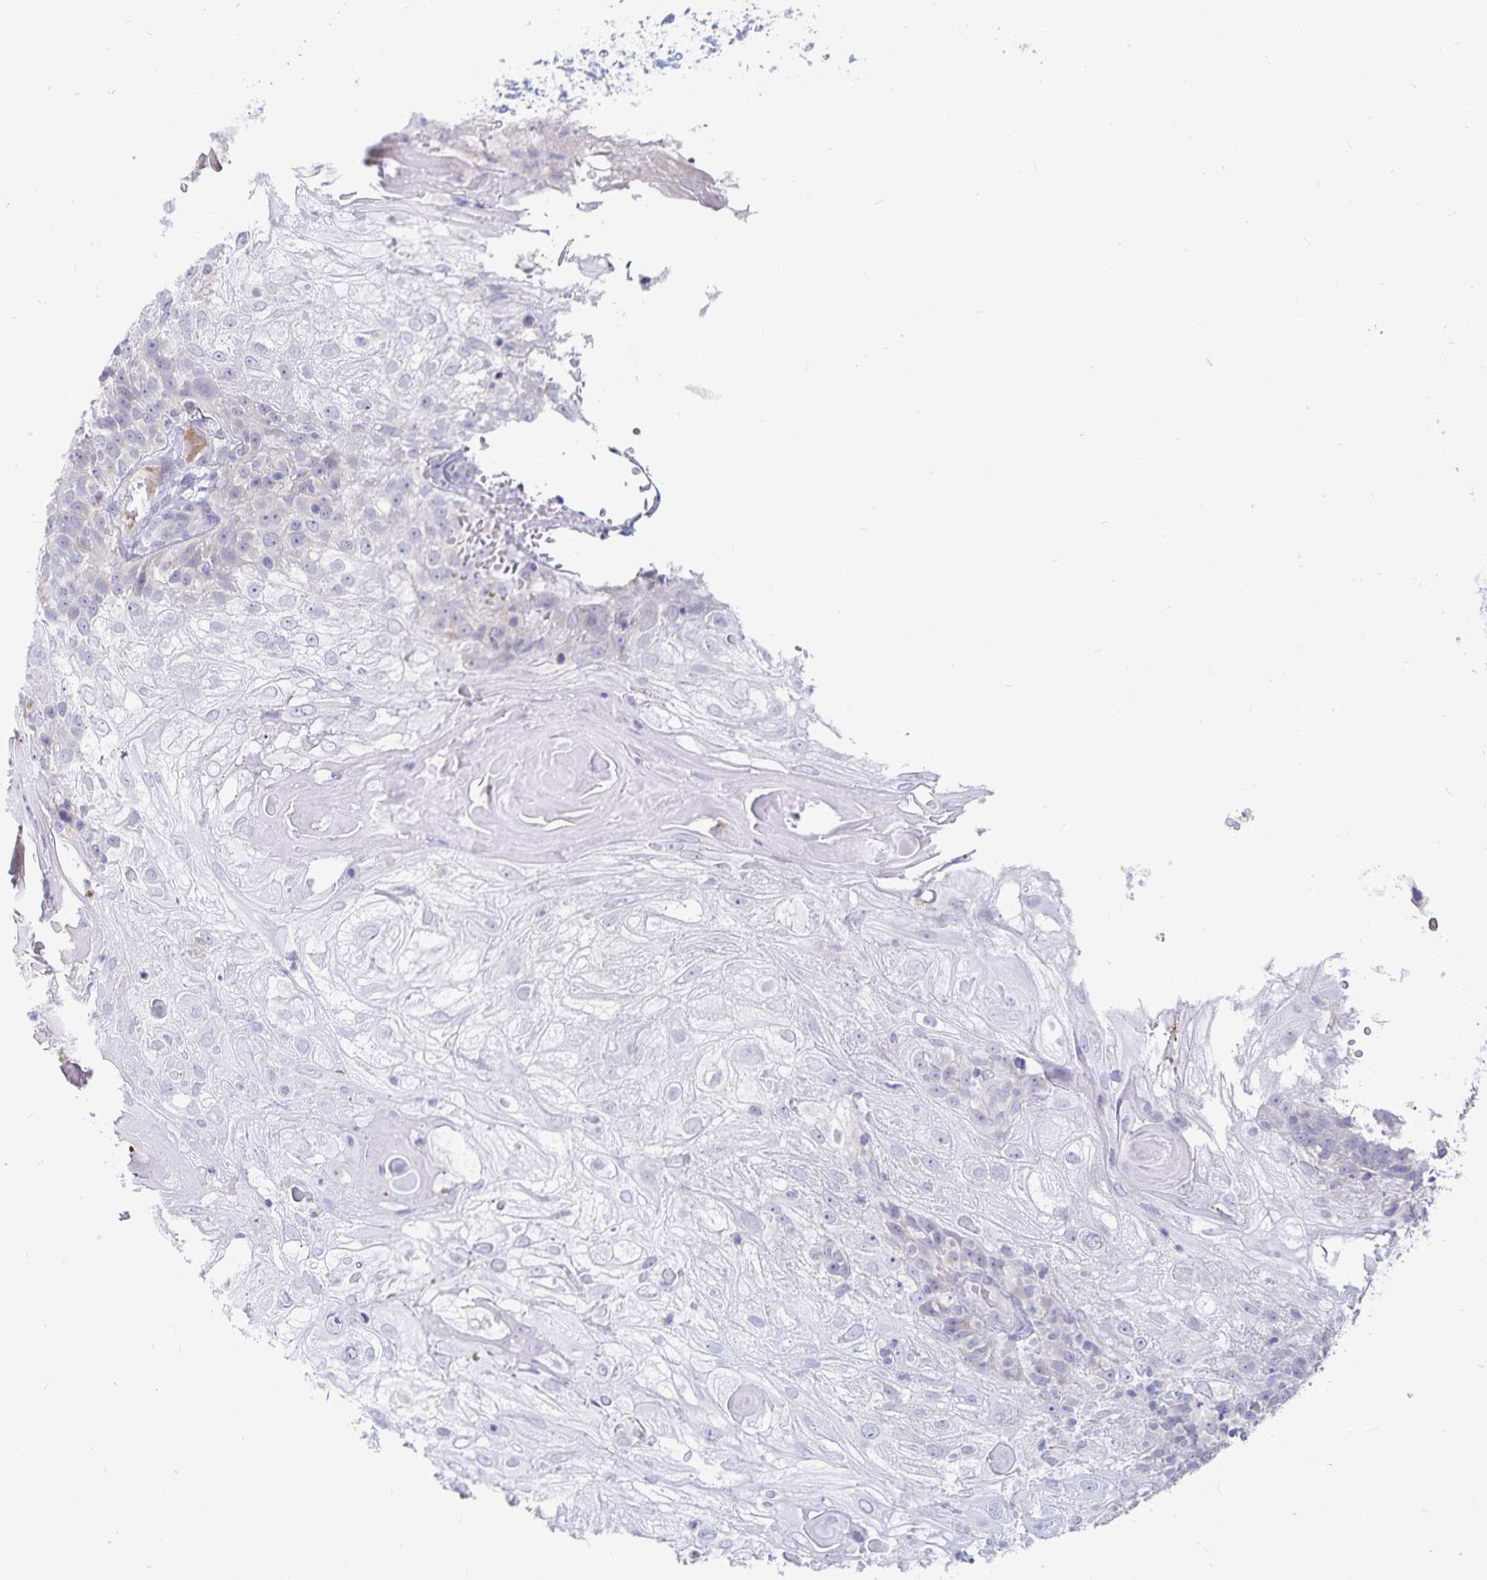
{"staining": {"intensity": "negative", "quantity": "none", "location": "none"}, "tissue": "skin cancer", "cell_type": "Tumor cells", "image_type": "cancer", "snomed": [{"axis": "morphology", "description": "Normal tissue, NOS"}, {"axis": "morphology", "description": "Squamous cell carcinoma, NOS"}, {"axis": "topography", "description": "Skin"}], "caption": "Immunohistochemistry (IHC) of skin squamous cell carcinoma demonstrates no positivity in tumor cells. (Stains: DAB immunohistochemistry (IHC) with hematoxylin counter stain, Microscopy: brightfield microscopy at high magnification).", "gene": "PKHD1", "patient": {"sex": "female", "age": 83}}